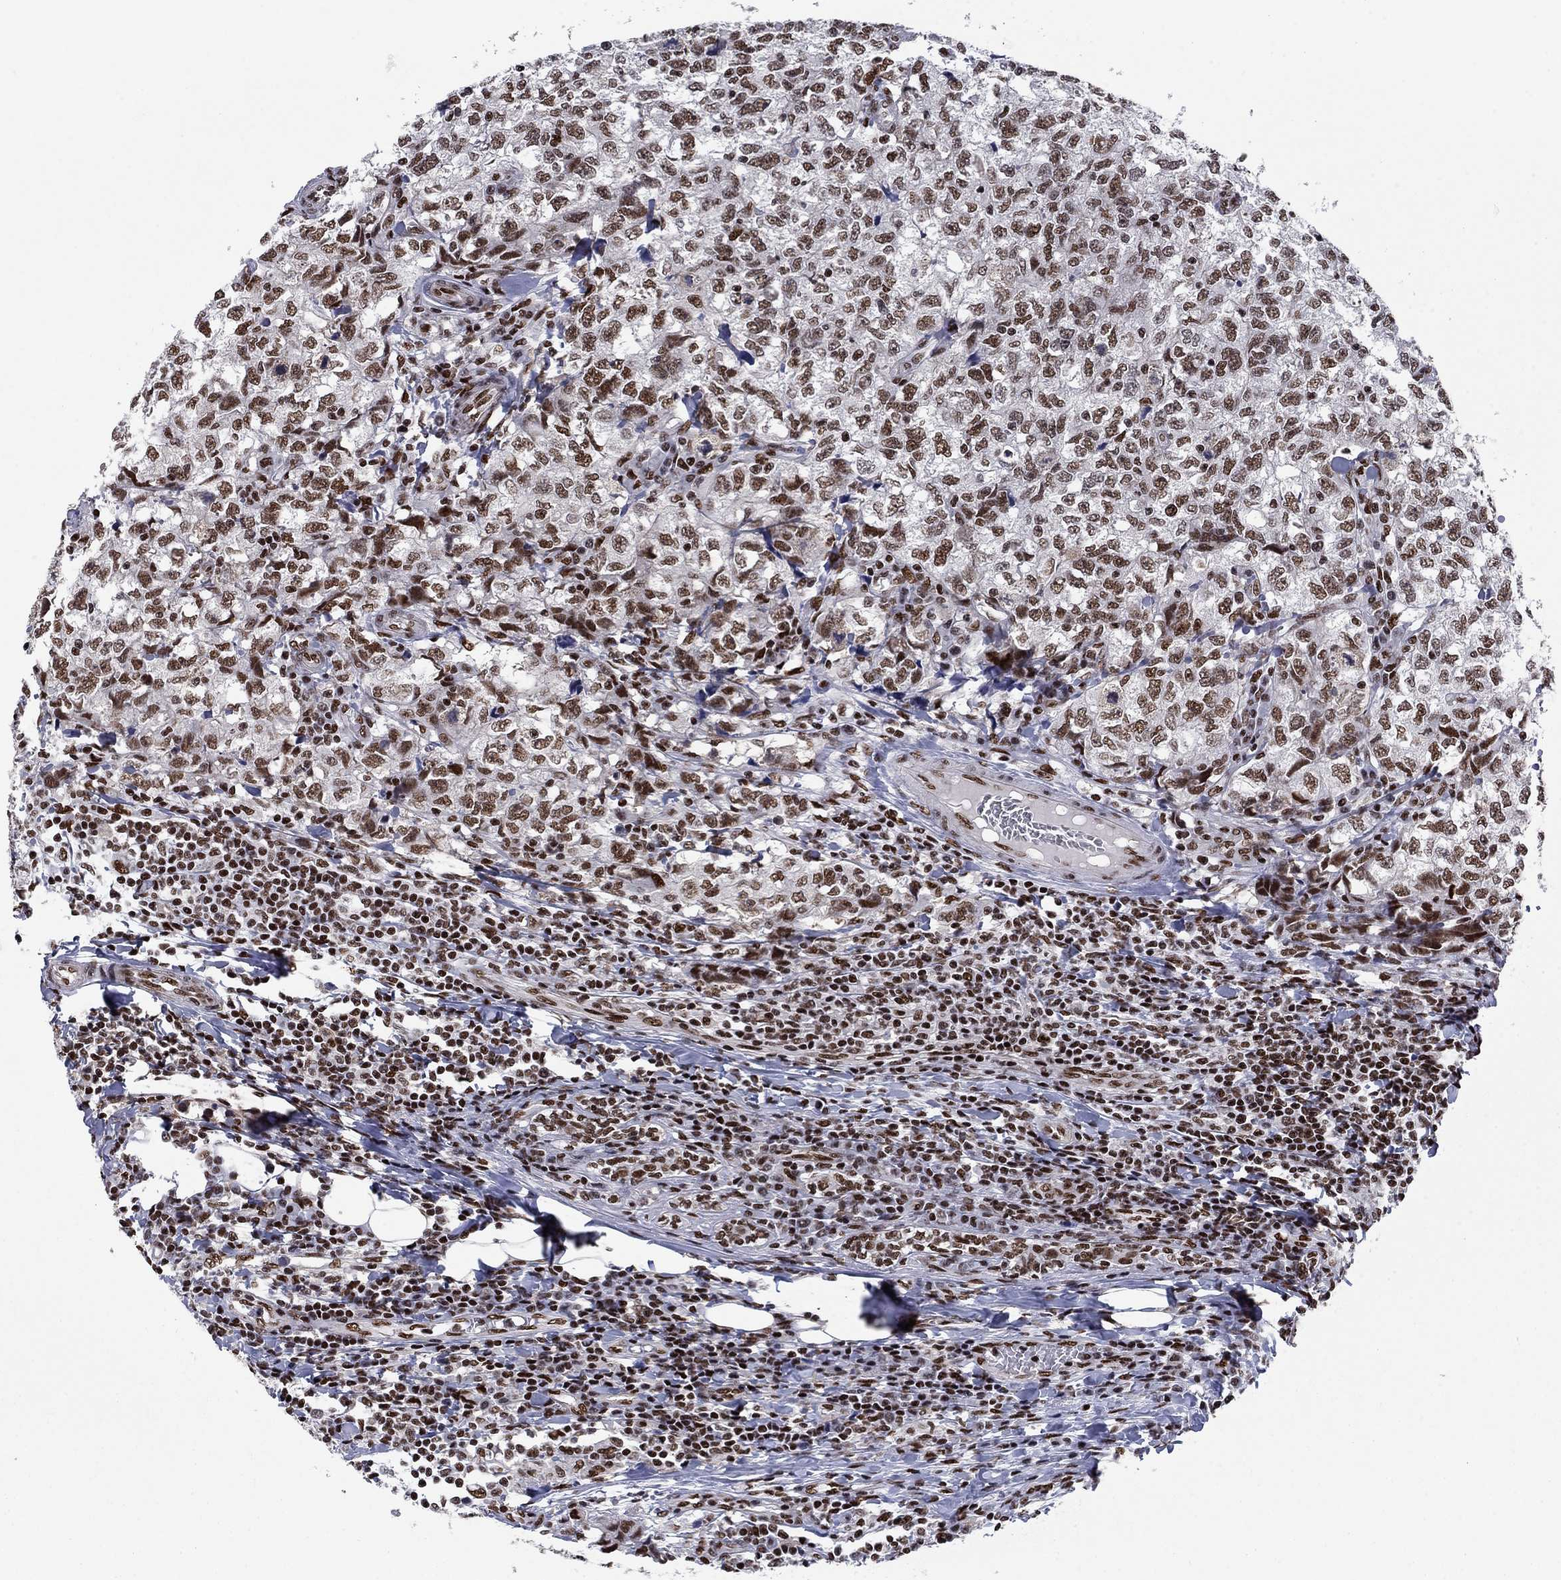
{"staining": {"intensity": "moderate", "quantity": ">75%", "location": "nuclear"}, "tissue": "breast cancer", "cell_type": "Tumor cells", "image_type": "cancer", "snomed": [{"axis": "morphology", "description": "Duct carcinoma"}, {"axis": "topography", "description": "Breast"}], "caption": "Tumor cells demonstrate medium levels of moderate nuclear staining in about >75% of cells in breast cancer (intraductal carcinoma).", "gene": "RPRD1B", "patient": {"sex": "female", "age": 30}}